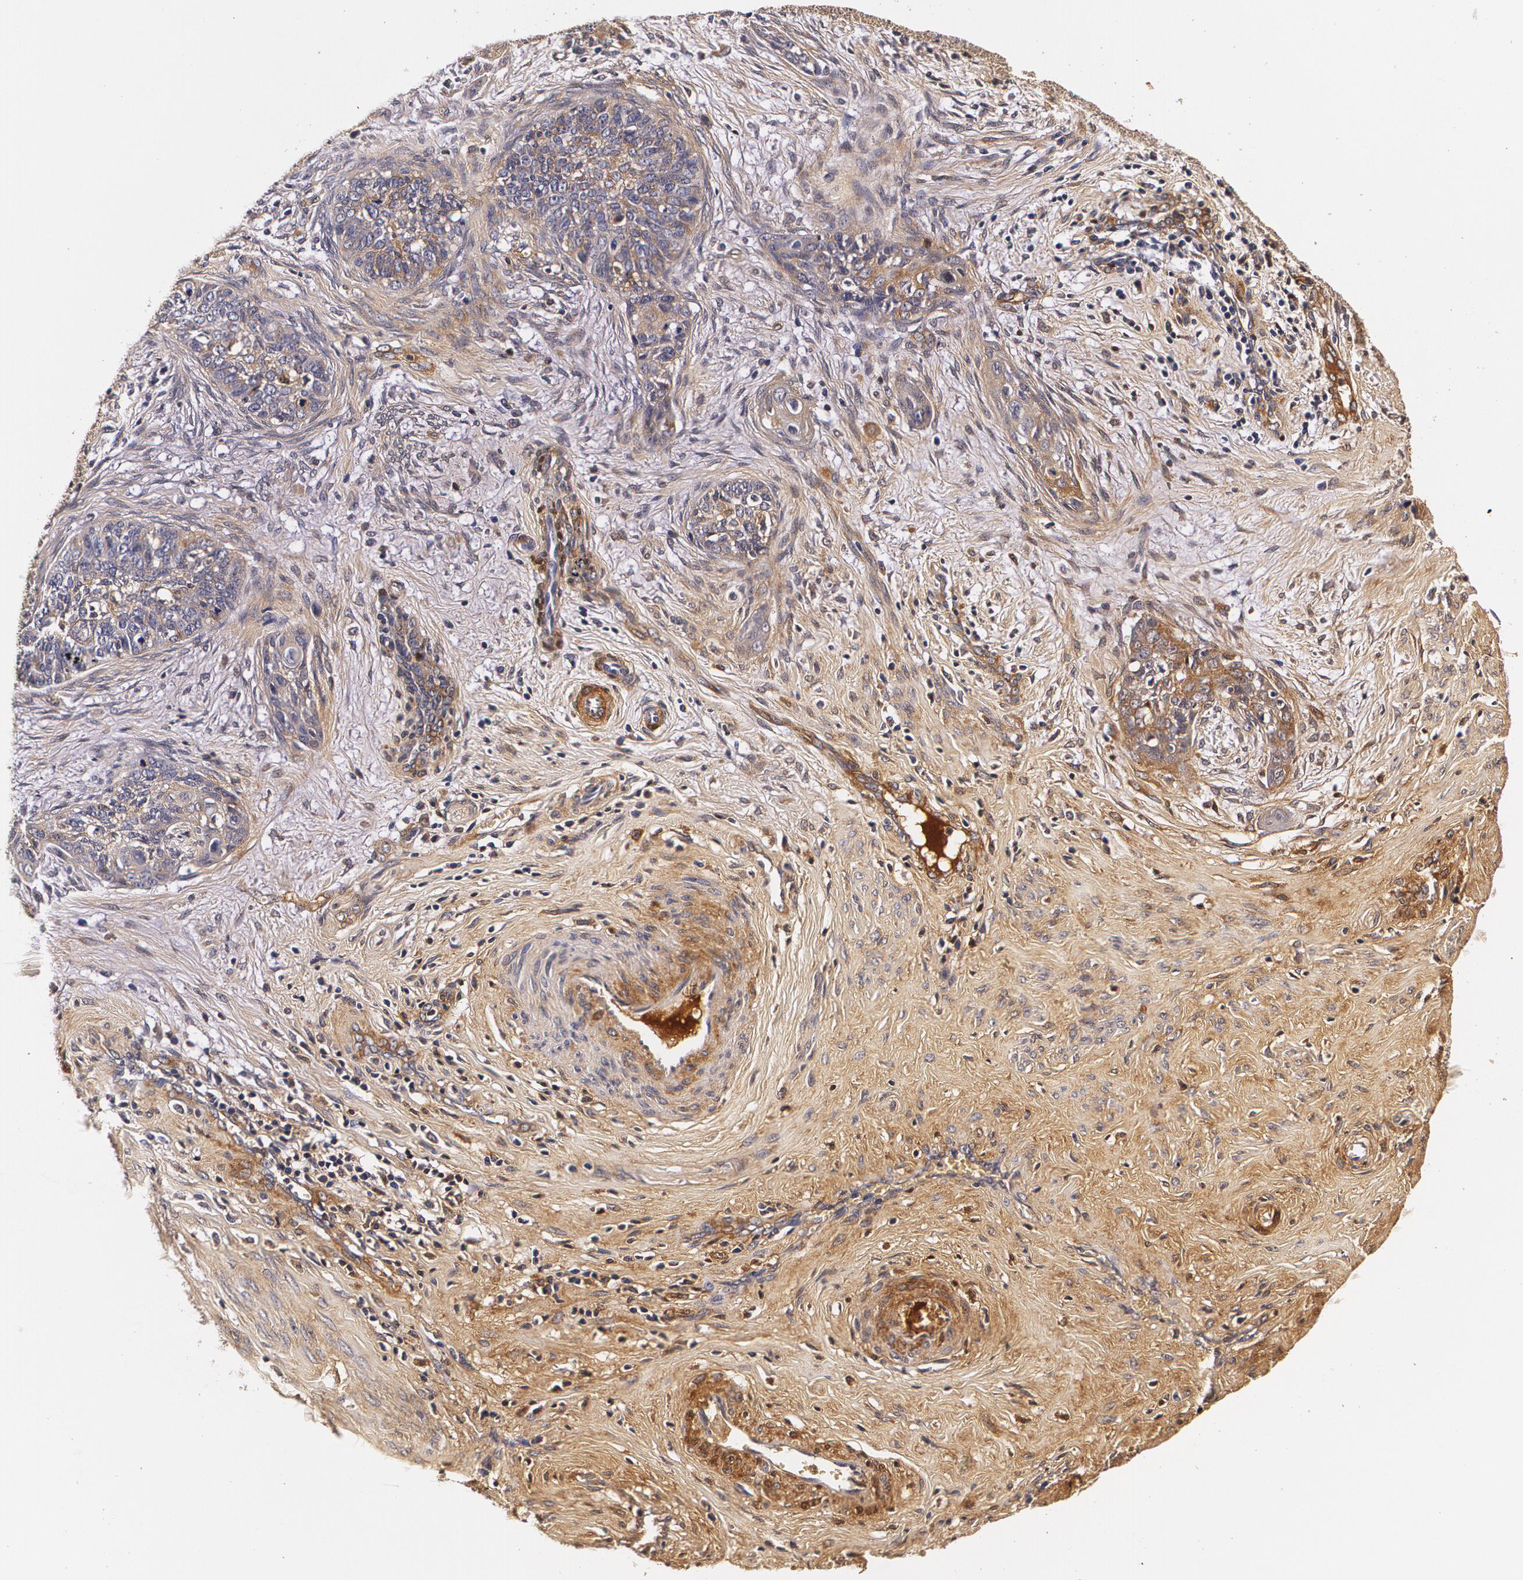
{"staining": {"intensity": "weak", "quantity": "25%-75%", "location": "cytoplasmic/membranous"}, "tissue": "cervical cancer", "cell_type": "Tumor cells", "image_type": "cancer", "snomed": [{"axis": "morphology", "description": "Squamous cell carcinoma, NOS"}, {"axis": "topography", "description": "Cervix"}], "caption": "Weak cytoplasmic/membranous protein expression is seen in about 25%-75% of tumor cells in cervical cancer. (brown staining indicates protein expression, while blue staining denotes nuclei).", "gene": "TTR", "patient": {"sex": "female", "age": 33}}